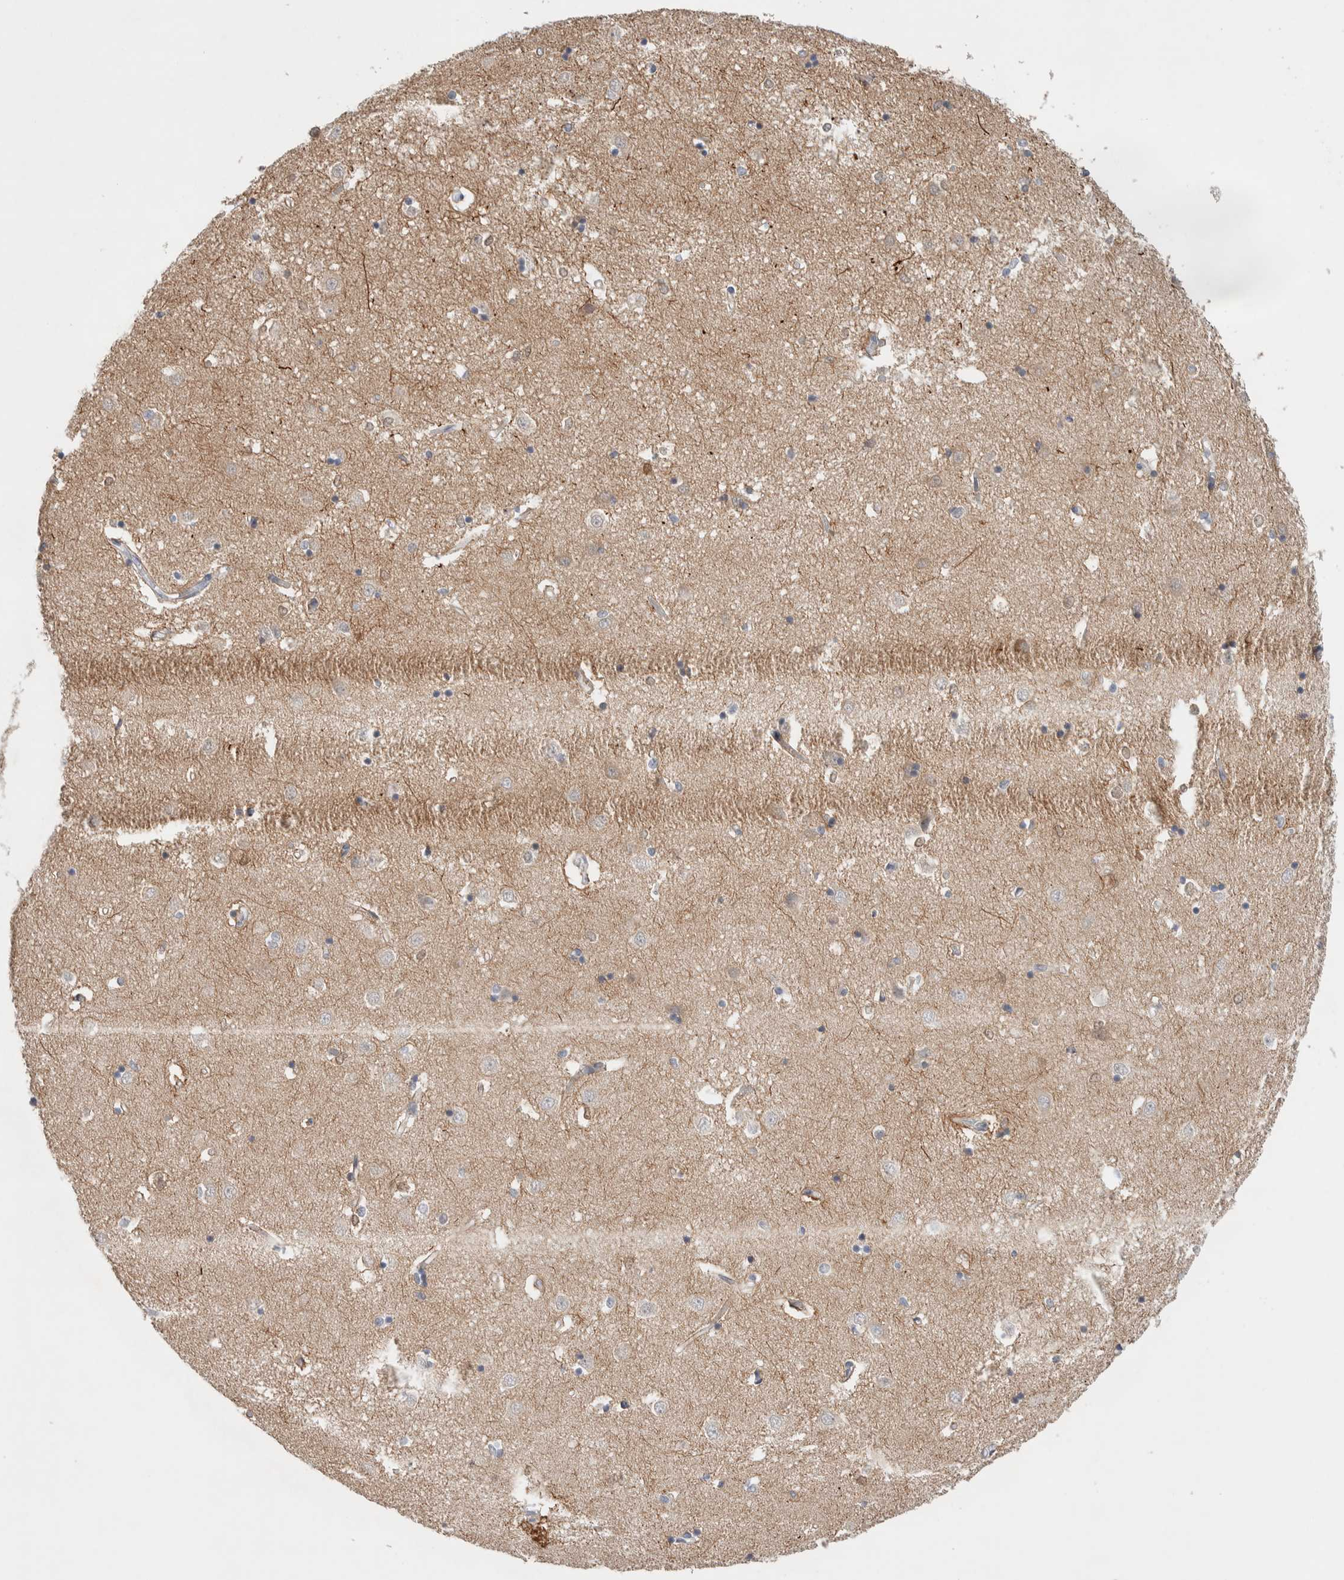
{"staining": {"intensity": "weak", "quantity": "<25%", "location": "cytoplasmic/membranous"}, "tissue": "caudate", "cell_type": "Glial cells", "image_type": "normal", "snomed": [{"axis": "morphology", "description": "Normal tissue, NOS"}, {"axis": "topography", "description": "Lateral ventricle wall"}], "caption": "This is an immunohistochemistry histopathology image of normal caudate. There is no staining in glial cells.", "gene": "DEPTOR", "patient": {"sex": "male", "age": 45}}